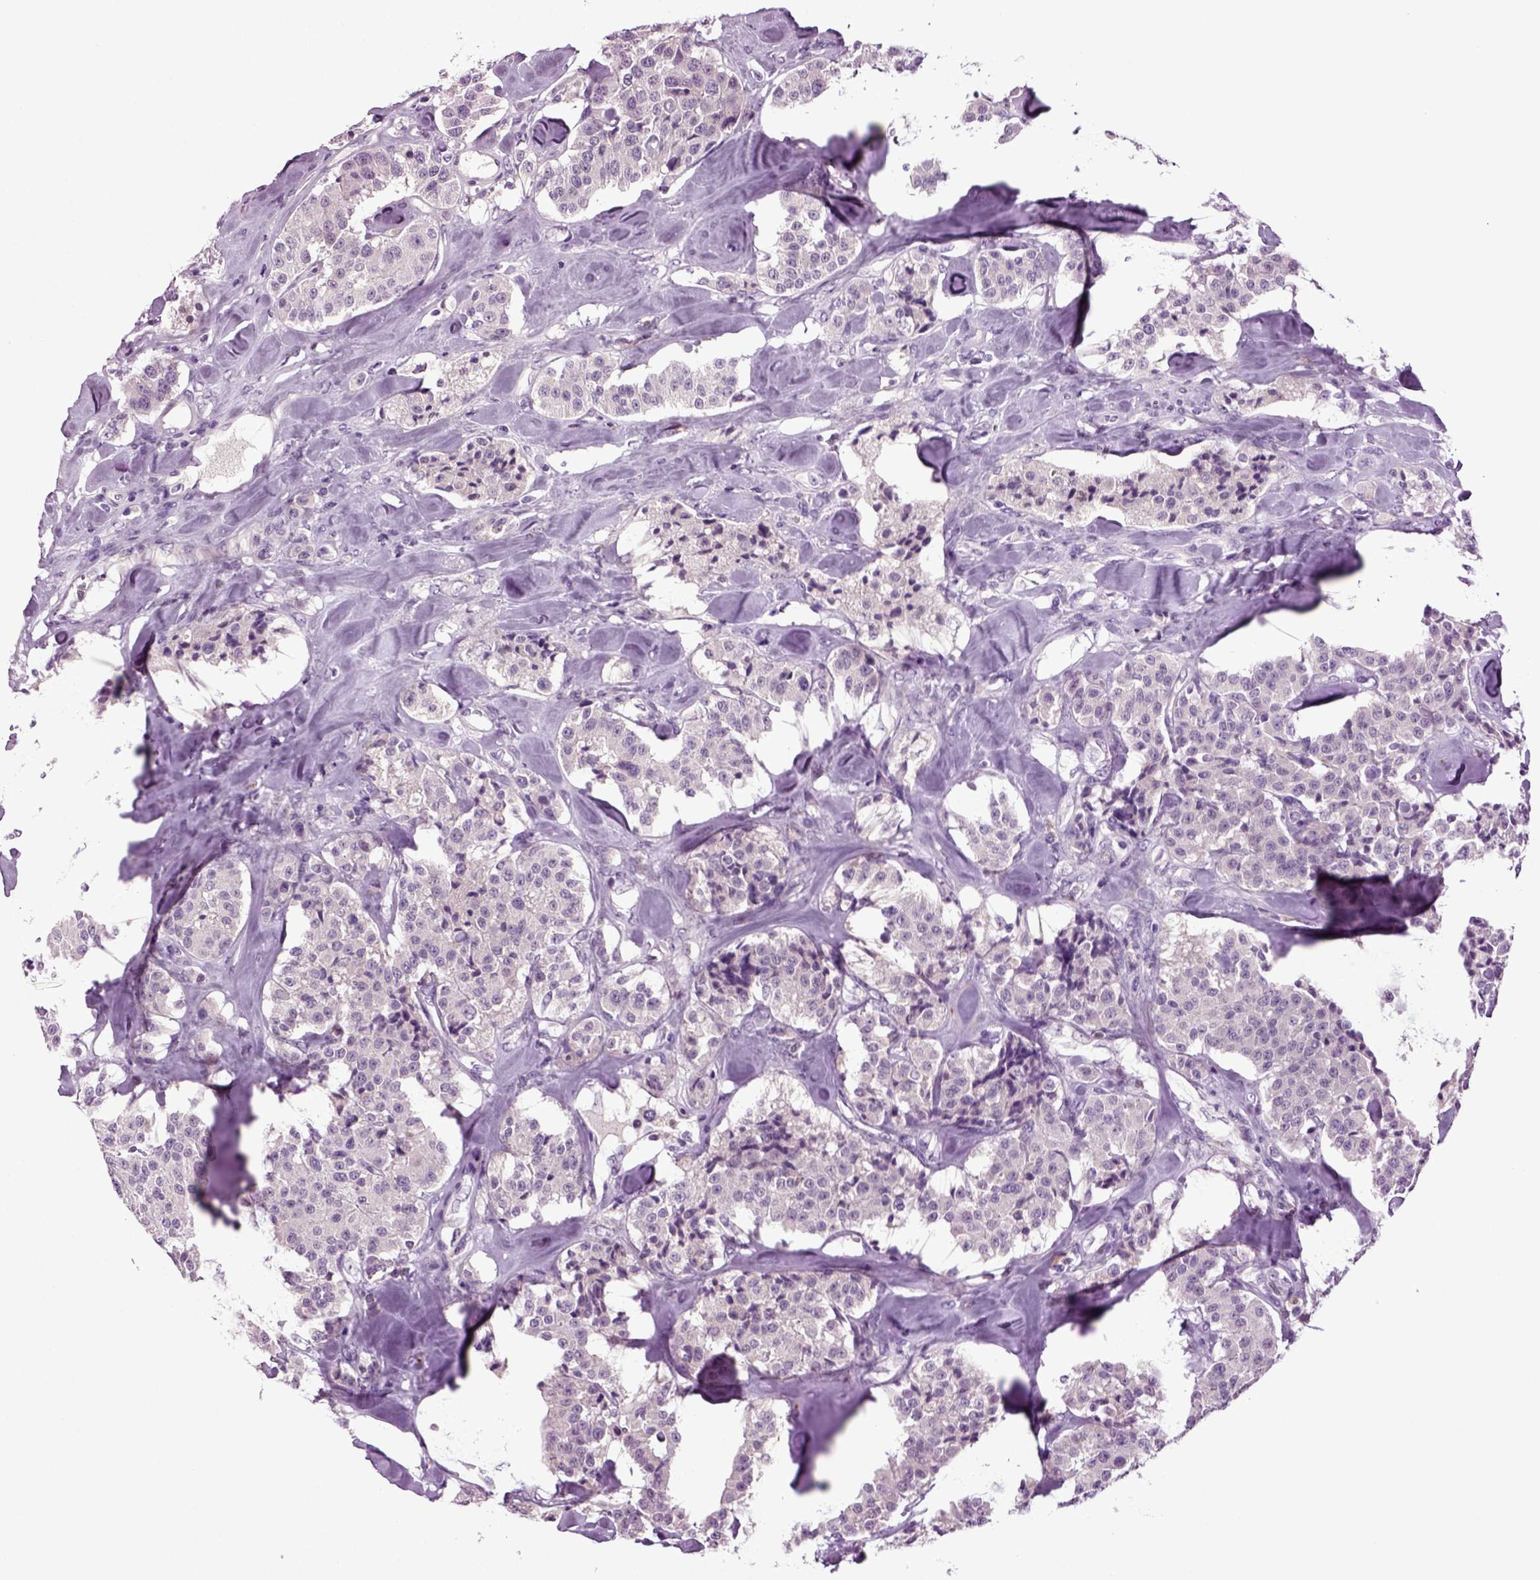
{"staining": {"intensity": "negative", "quantity": "none", "location": "none"}, "tissue": "carcinoid", "cell_type": "Tumor cells", "image_type": "cancer", "snomed": [{"axis": "morphology", "description": "Carcinoid, malignant, NOS"}, {"axis": "topography", "description": "Pancreas"}], "caption": "DAB (3,3'-diaminobenzidine) immunohistochemical staining of carcinoid reveals no significant positivity in tumor cells. The staining was performed using DAB to visualize the protein expression in brown, while the nuclei were stained in blue with hematoxylin (Magnification: 20x).", "gene": "FGF11", "patient": {"sex": "male", "age": 41}}